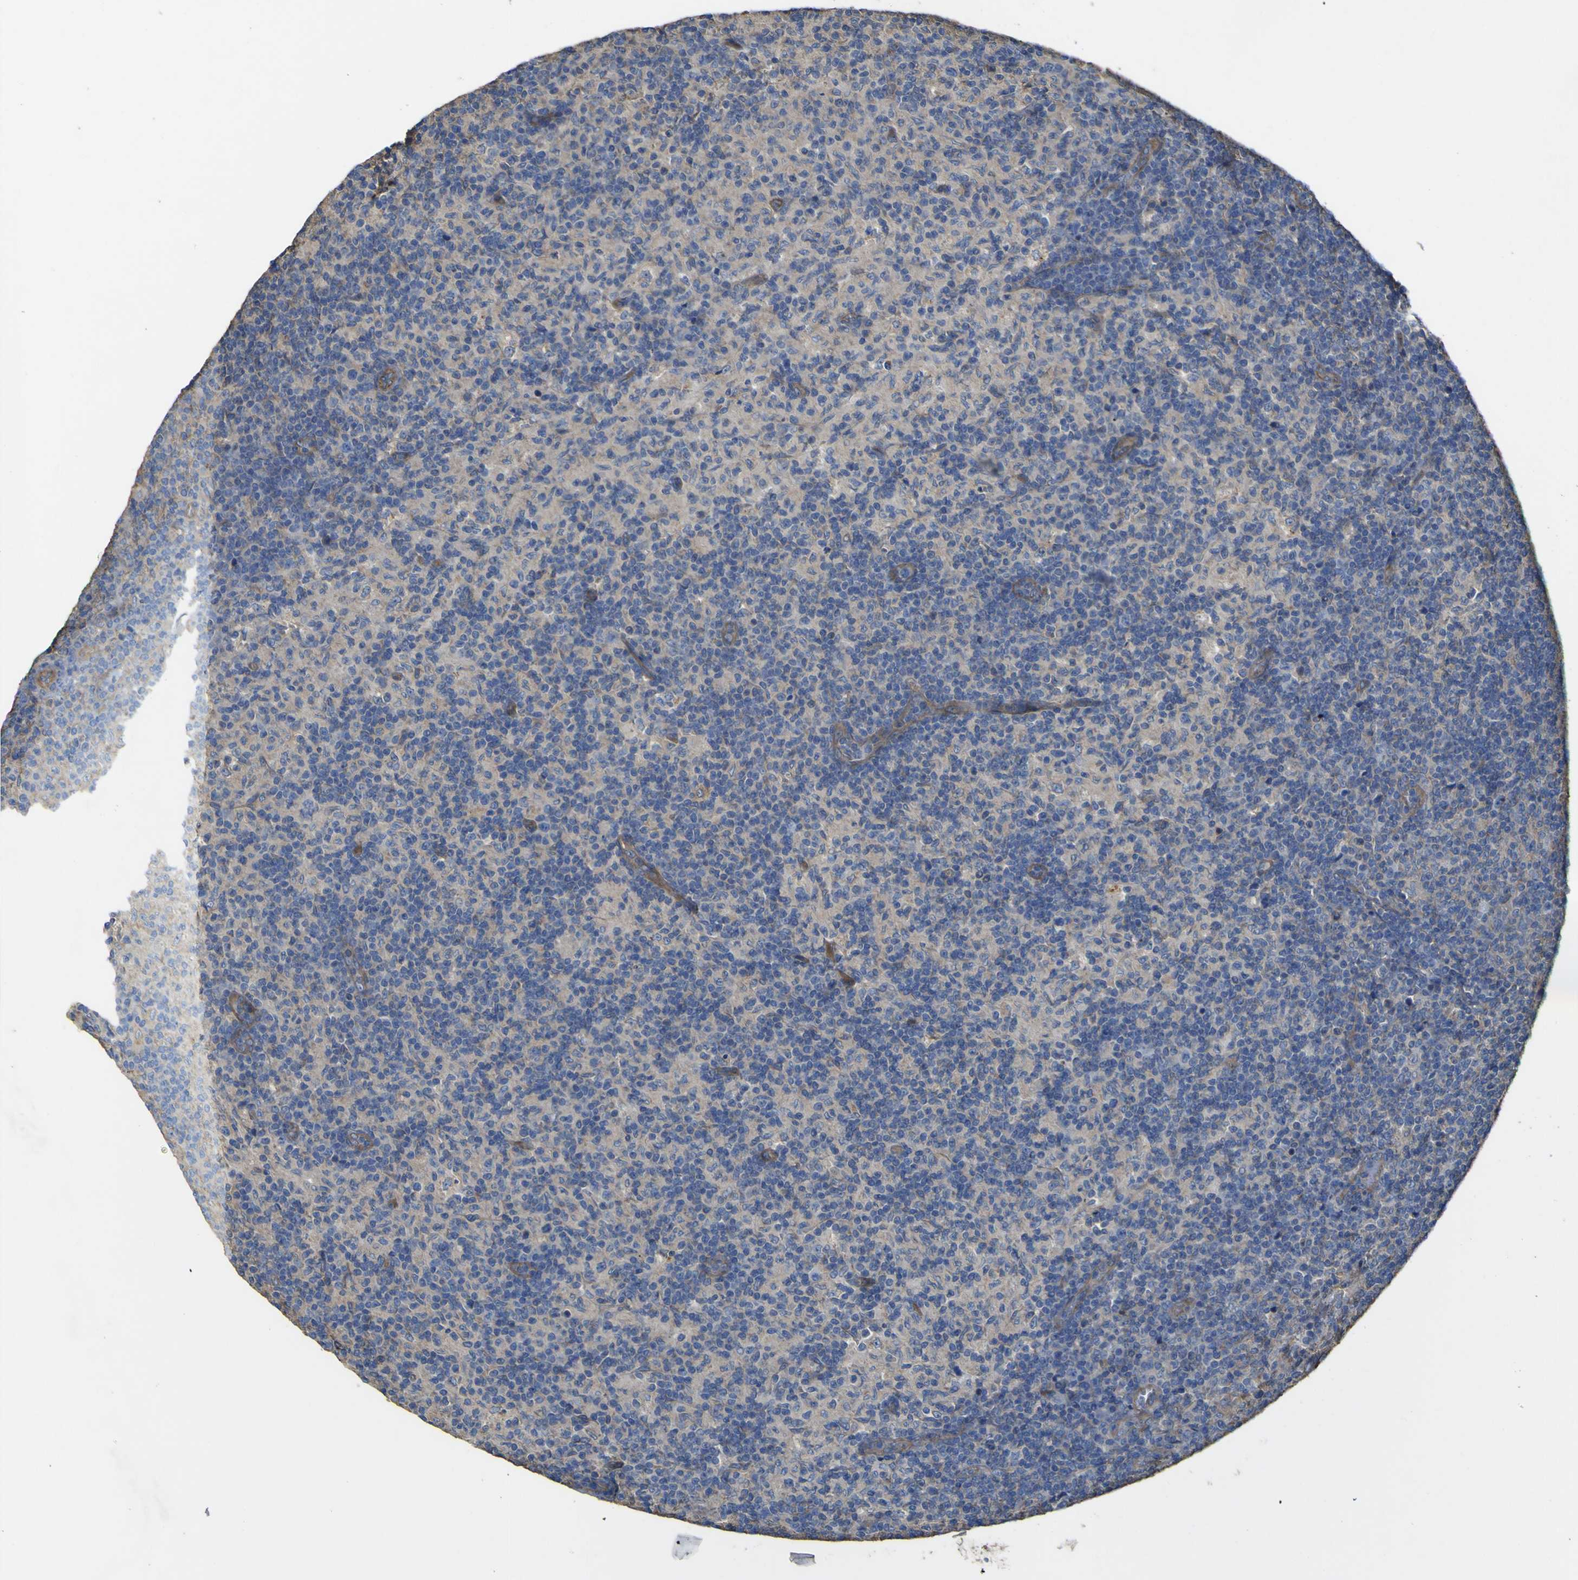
{"staining": {"intensity": "moderate", "quantity": ">75%", "location": "cytoplasmic/membranous"}, "tissue": "lymph node", "cell_type": "Germinal center cells", "image_type": "normal", "snomed": [{"axis": "morphology", "description": "Normal tissue, NOS"}, {"axis": "morphology", "description": "Inflammation, NOS"}, {"axis": "topography", "description": "Lymph node"}], "caption": "This photomicrograph shows normal lymph node stained with IHC to label a protein in brown. The cytoplasmic/membranous of germinal center cells show moderate positivity for the protein. Nuclei are counter-stained blue.", "gene": "TNFSF15", "patient": {"sex": "male", "age": 55}}